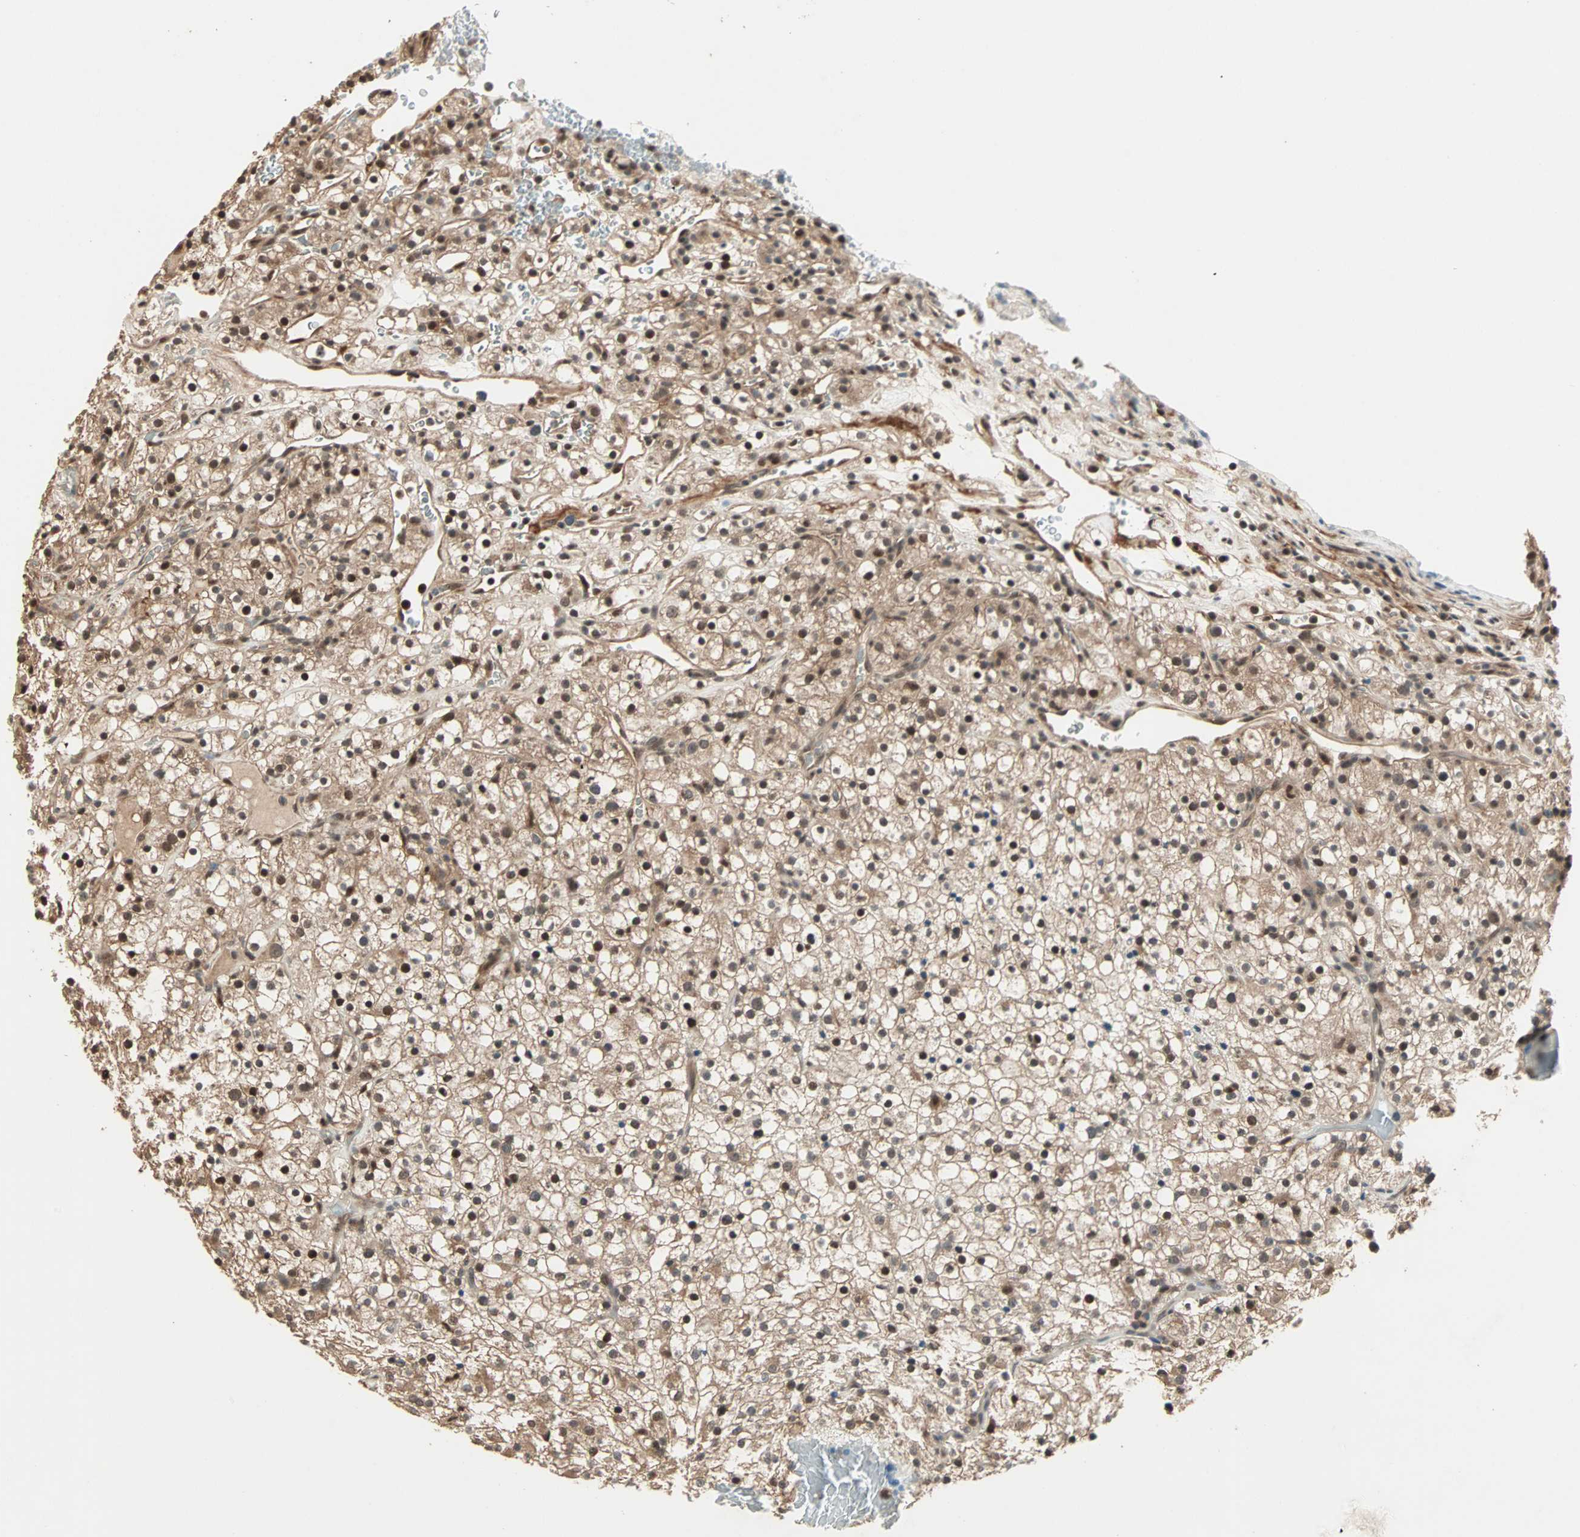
{"staining": {"intensity": "moderate", "quantity": ">75%", "location": "cytoplasmic/membranous,nuclear"}, "tissue": "renal cancer", "cell_type": "Tumor cells", "image_type": "cancer", "snomed": [{"axis": "morphology", "description": "Normal tissue, NOS"}, {"axis": "morphology", "description": "Adenocarcinoma, NOS"}, {"axis": "topography", "description": "Kidney"}], "caption": "A high-resolution photomicrograph shows immunohistochemistry (IHC) staining of renal cancer, which demonstrates moderate cytoplasmic/membranous and nuclear positivity in approximately >75% of tumor cells.", "gene": "ZNF701", "patient": {"sex": "female", "age": 72}}